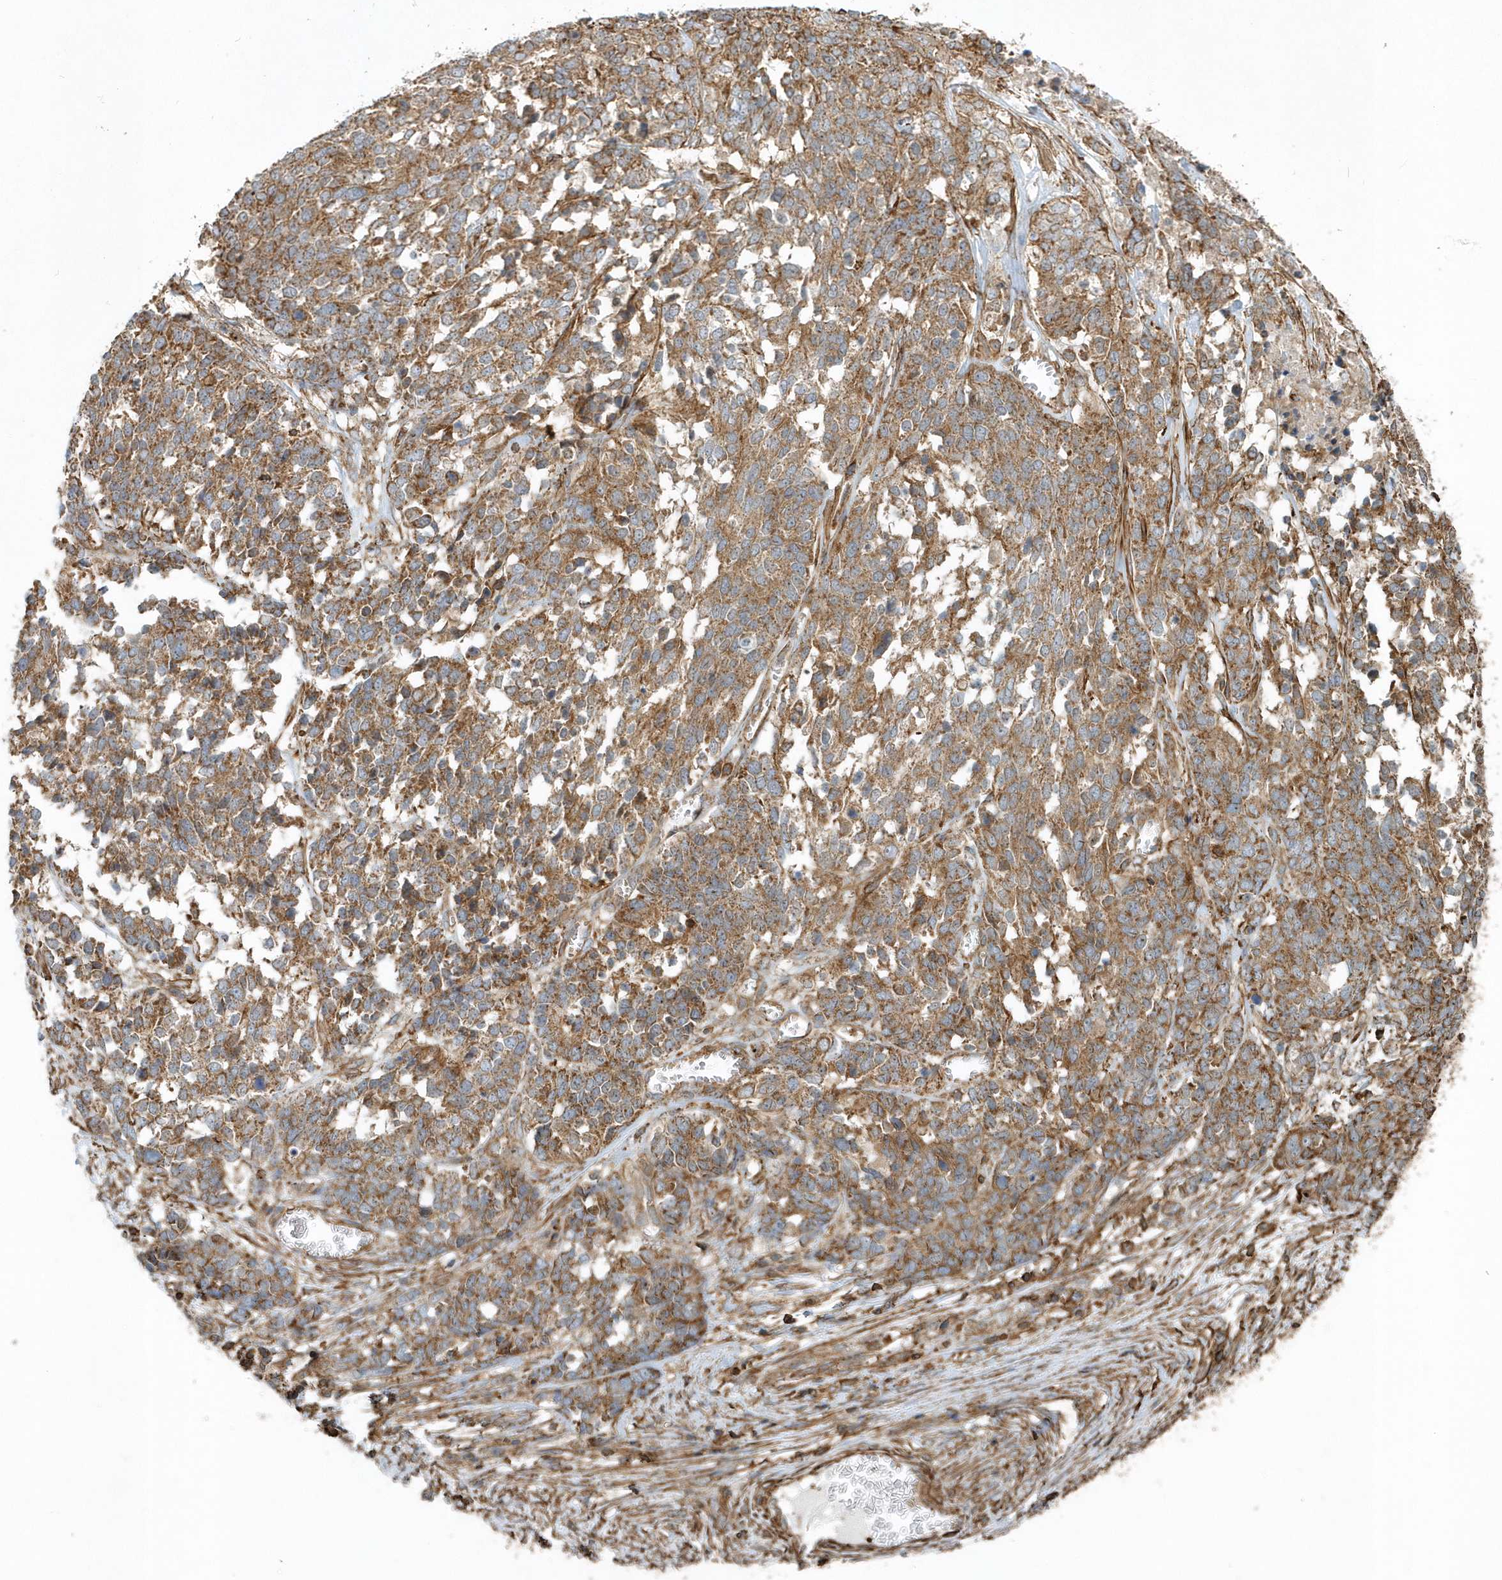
{"staining": {"intensity": "moderate", "quantity": ">75%", "location": "cytoplasmic/membranous"}, "tissue": "ovarian cancer", "cell_type": "Tumor cells", "image_type": "cancer", "snomed": [{"axis": "morphology", "description": "Cystadenocarcinoma, serous, NOS"}, {"axis": "topography", "description": "Ovary"}], "caption": "Immunohistochemical staining of ovarian serous cystadenocarcinoma exhibits medium levels of moderate cytoplasmic/membranous protein positivity in approximately >75% of tumor cells. (DAB = brown stain, brightfield microscopy at high magnification).", "gene": "MMUT", "patient": {"sex": "female", "age": 44}}